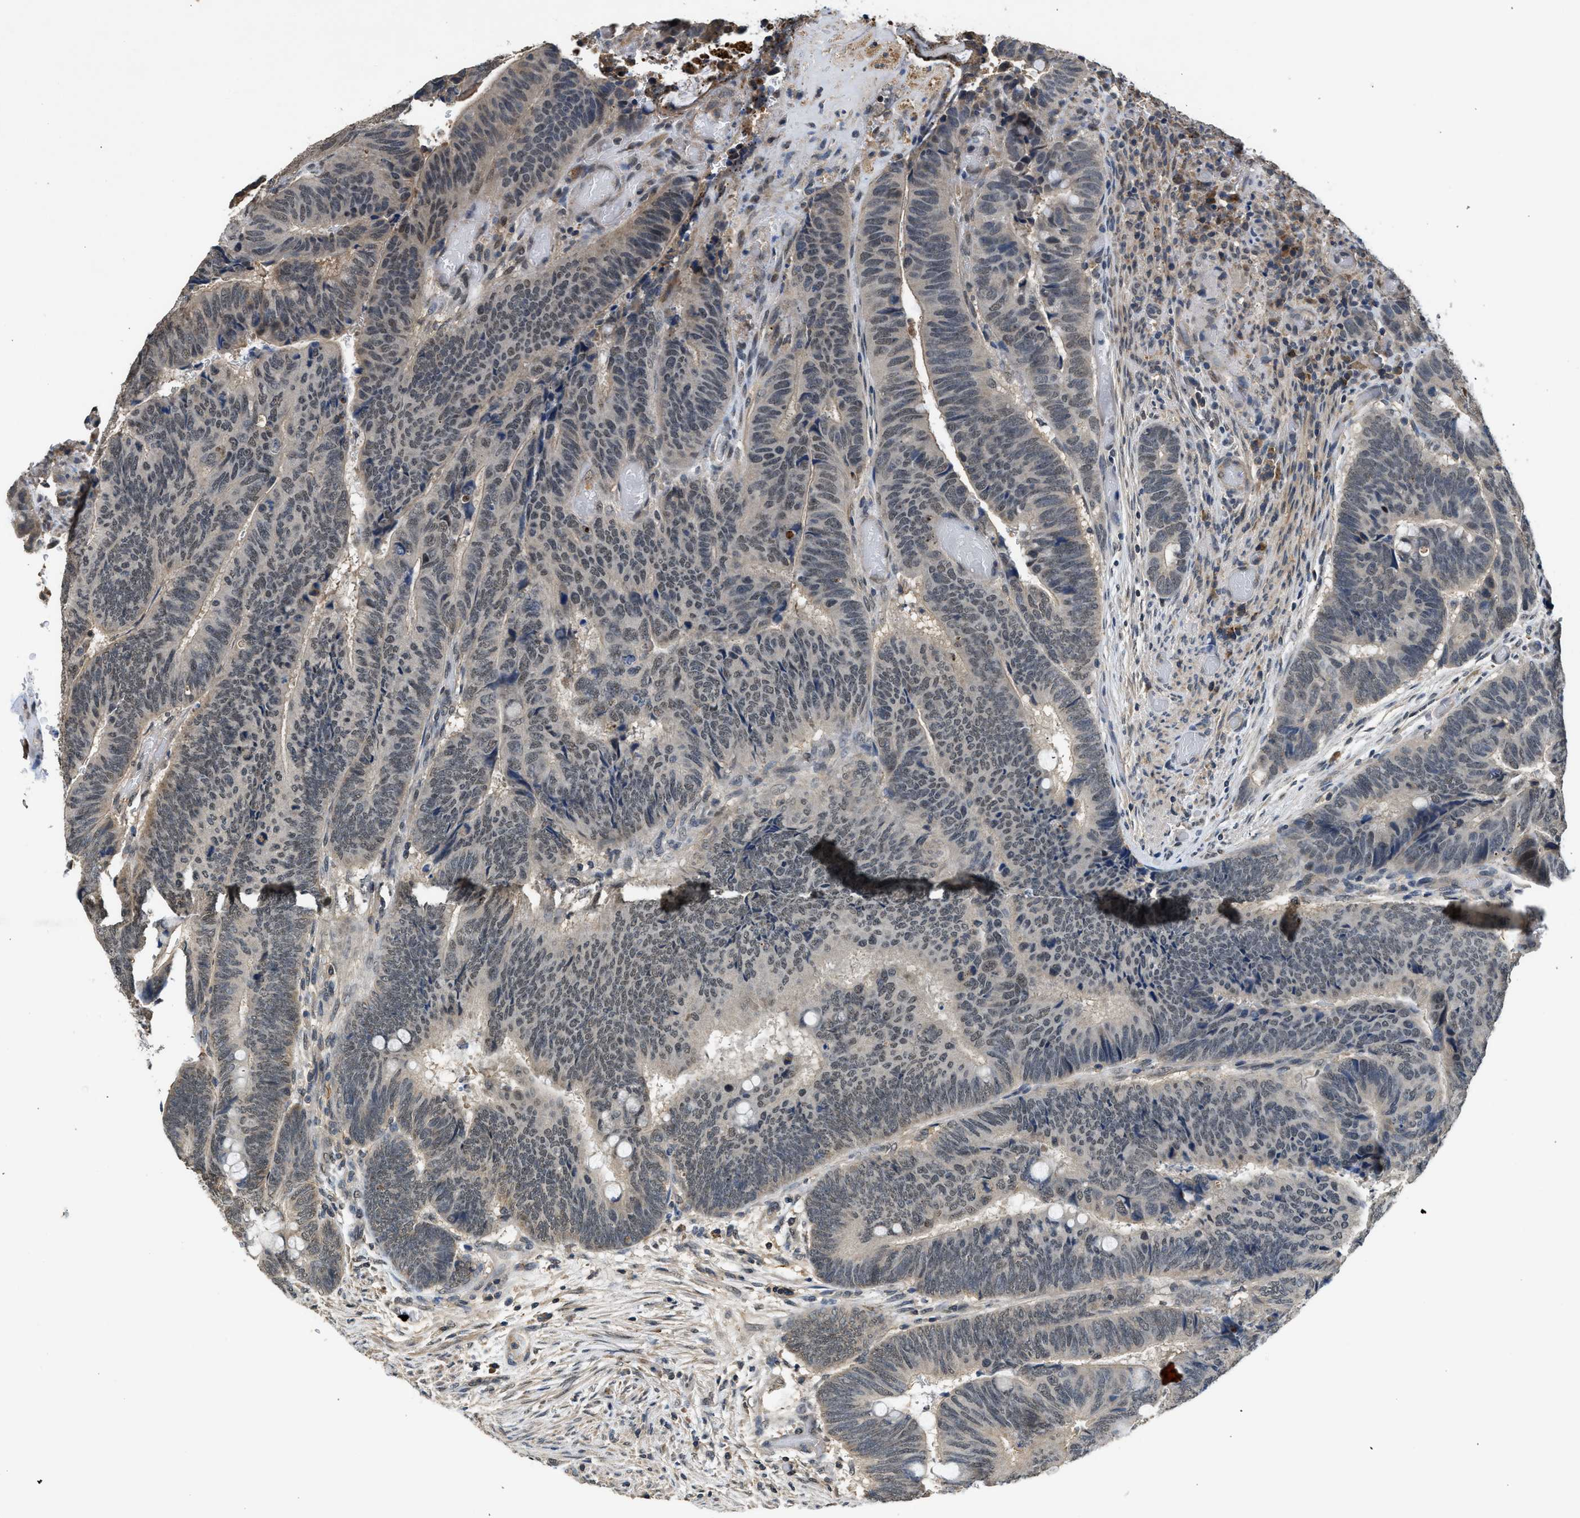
{"staining": {"intensity": "weak", "quantity": "25%-75%", "location": "nuclear"}, "tissue": "colorectal cancer", "cell_type": "Tumor cells", "image_type": "cancer", "snomed": [{"axis": "morphology", "description": "Normal tissue, NOS"}, {"axis": "morphology", "description": "Adenocarcinoma, NOS"}, {"axis": "topography", "description": "Rectum"}], "caption": "Colorectal cancer (adenocarcinoma) tissue exhibits weak nuclear staining in approximately 25%-75% of tumor cells, visualized by immunohistochemistry. The staining was performed using DAB to visualize the protein expression in brown, while the nuclei were stained in blue with hematoxylin (Magnification: 20x).", "gene": "SLC15A4", "patient": {"sex": "male", "age": 92}}